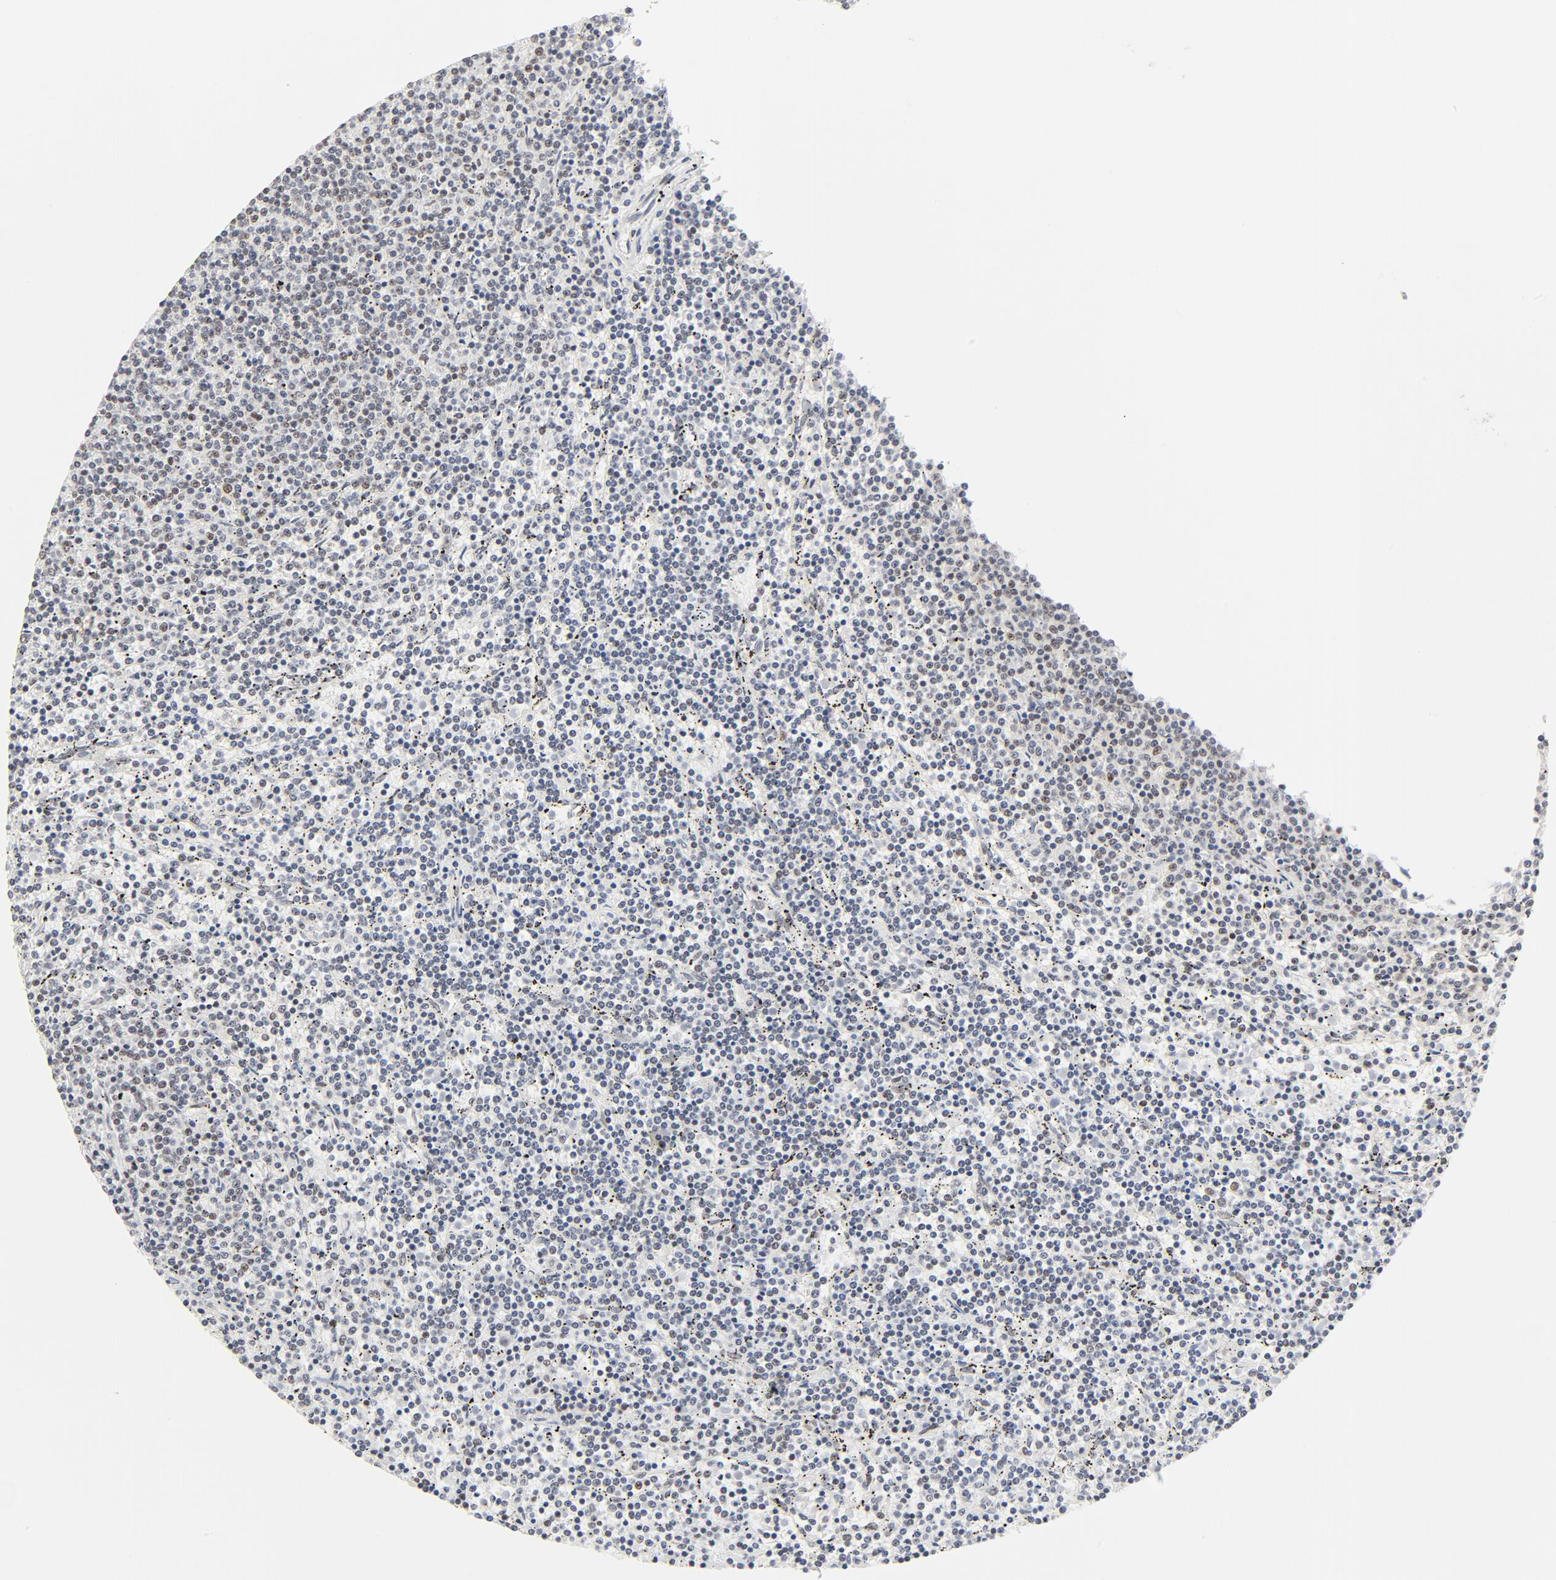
{"staining": {"intensity": "weak", "quantity": "<25%", "location": "nuclear"}, "tissue": "lymphoma", "cell_type": "Tumor cells", "image_type": "cancer", "snomed": [{"axis": "morphology", "description": "Malignant lymphoma, non-Hodgkin's type, Low grade"}, {"axis": "topography", "description": "Spleen"}], "caption": "Tumor cells are negative for brown protein staining in lymphoma.", "gene": "GTF2H1", "patient": {"sex": "female", "age": 50}}